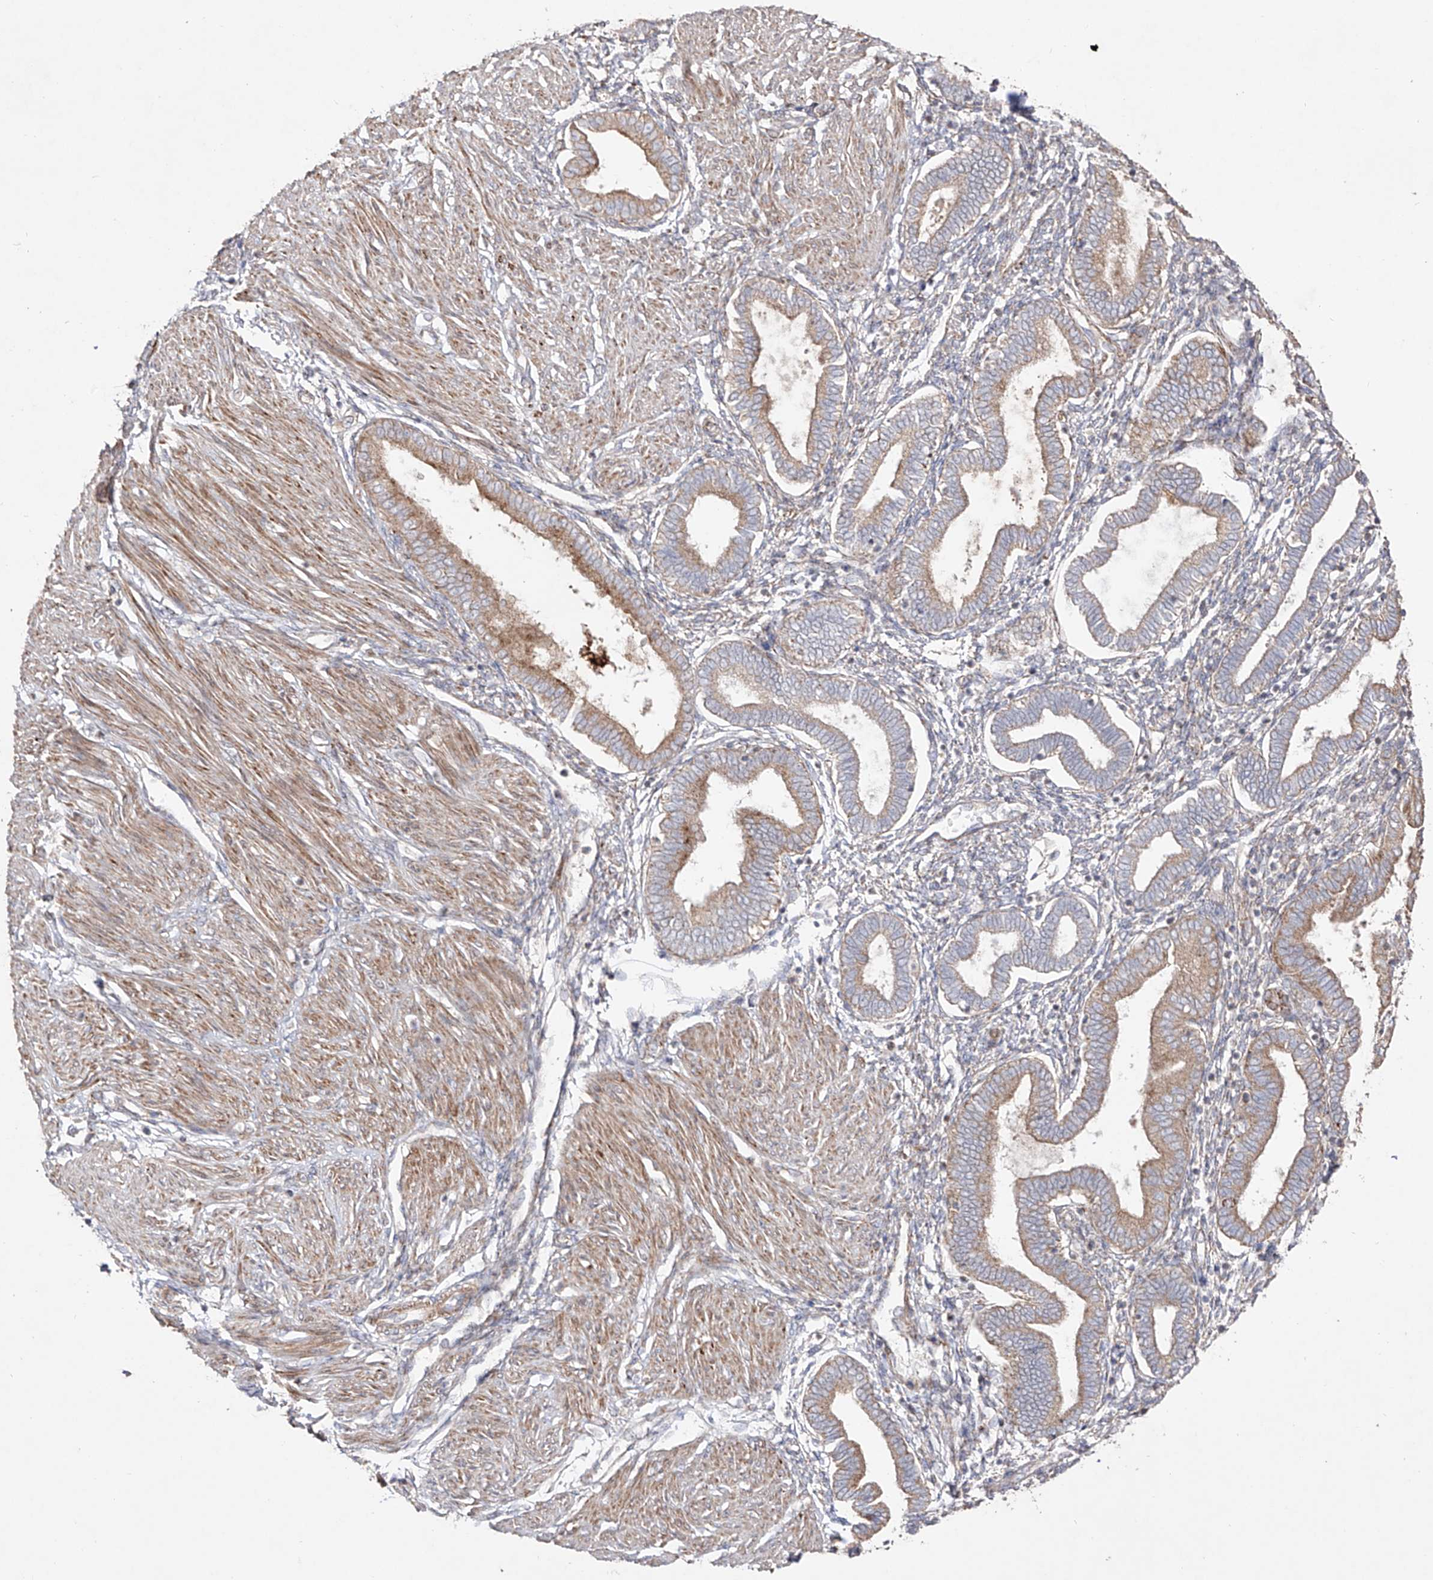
{"staining": {"intensity": "negative", "quantity": "none", "location": "none"}, "tissue": "endometrium", "cell_type": "Cells in endometrial stroma", "image_type": "normal", "snomed": [{"axis": "morphology", "description": "Normal tissue, NOS"}, {"axis": "topography", "description": "Endometrium"}], "caption": "Immunohistochemistry of benign endometrium shows no positivity in cells in endometrial stroma.", "gene": "YKT6", "patient": {"sex": "female", "age": 53}}